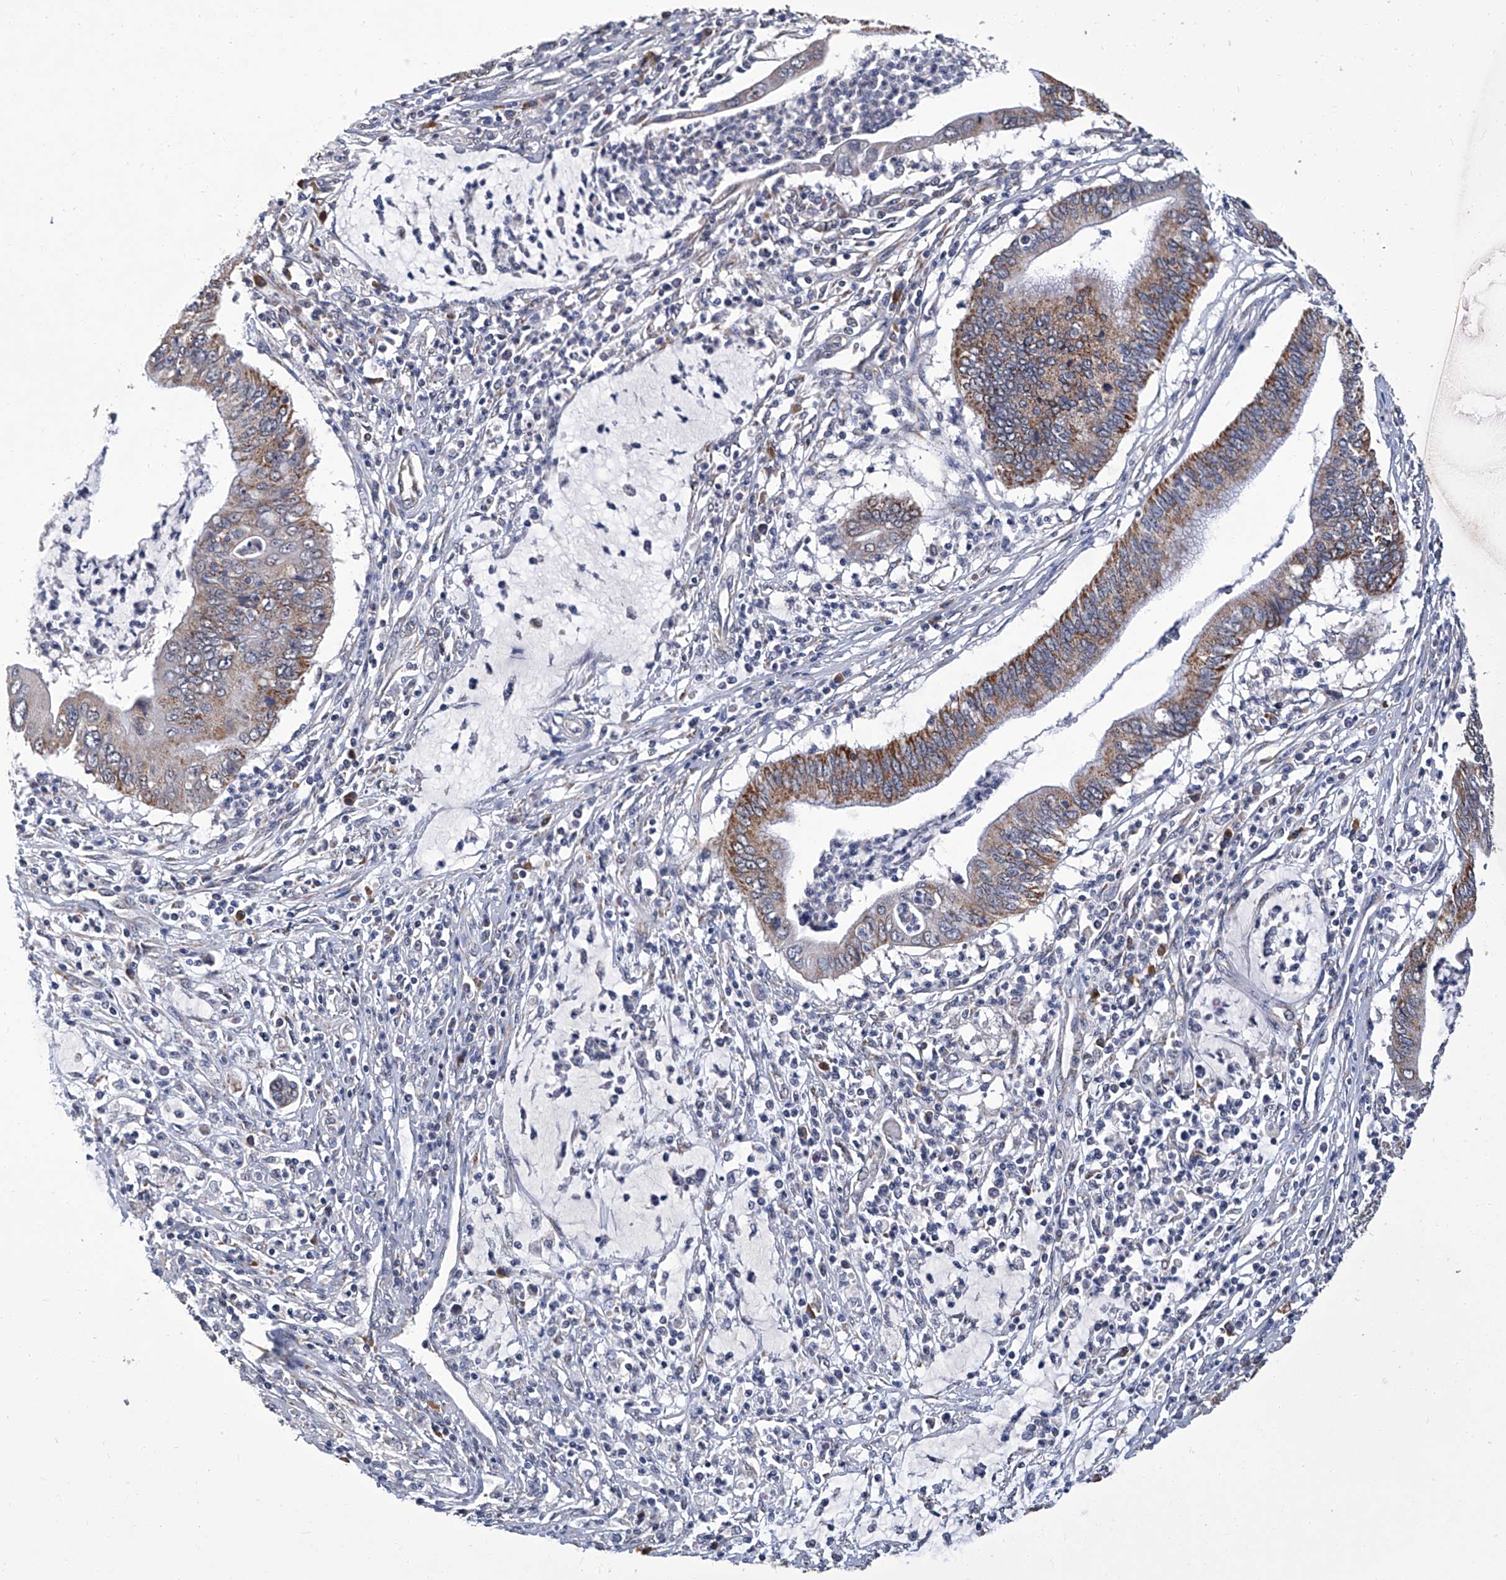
{"staining": {"intensity": "moderate", "quantity": ">75%", "location": "cytoplasmic/membranous"}, "tissue": "cervical cancer", "cell_type": "Tumor cells", "image_type": "cancer", "snomed": [{"axis": "morphology", "description": "Adenocarcinoma, NOS"}, {"axis": "topography", "description": "Cervix"}], "caption": "The photomicrograph demonstrates staining of adenocarcinoma (cervical), revealing moderate cytoplasmic/membranous protein positivity (brown color) within tumor cells.", "gene": "OAT", "patient": {"sex": "female", "age": 36}}